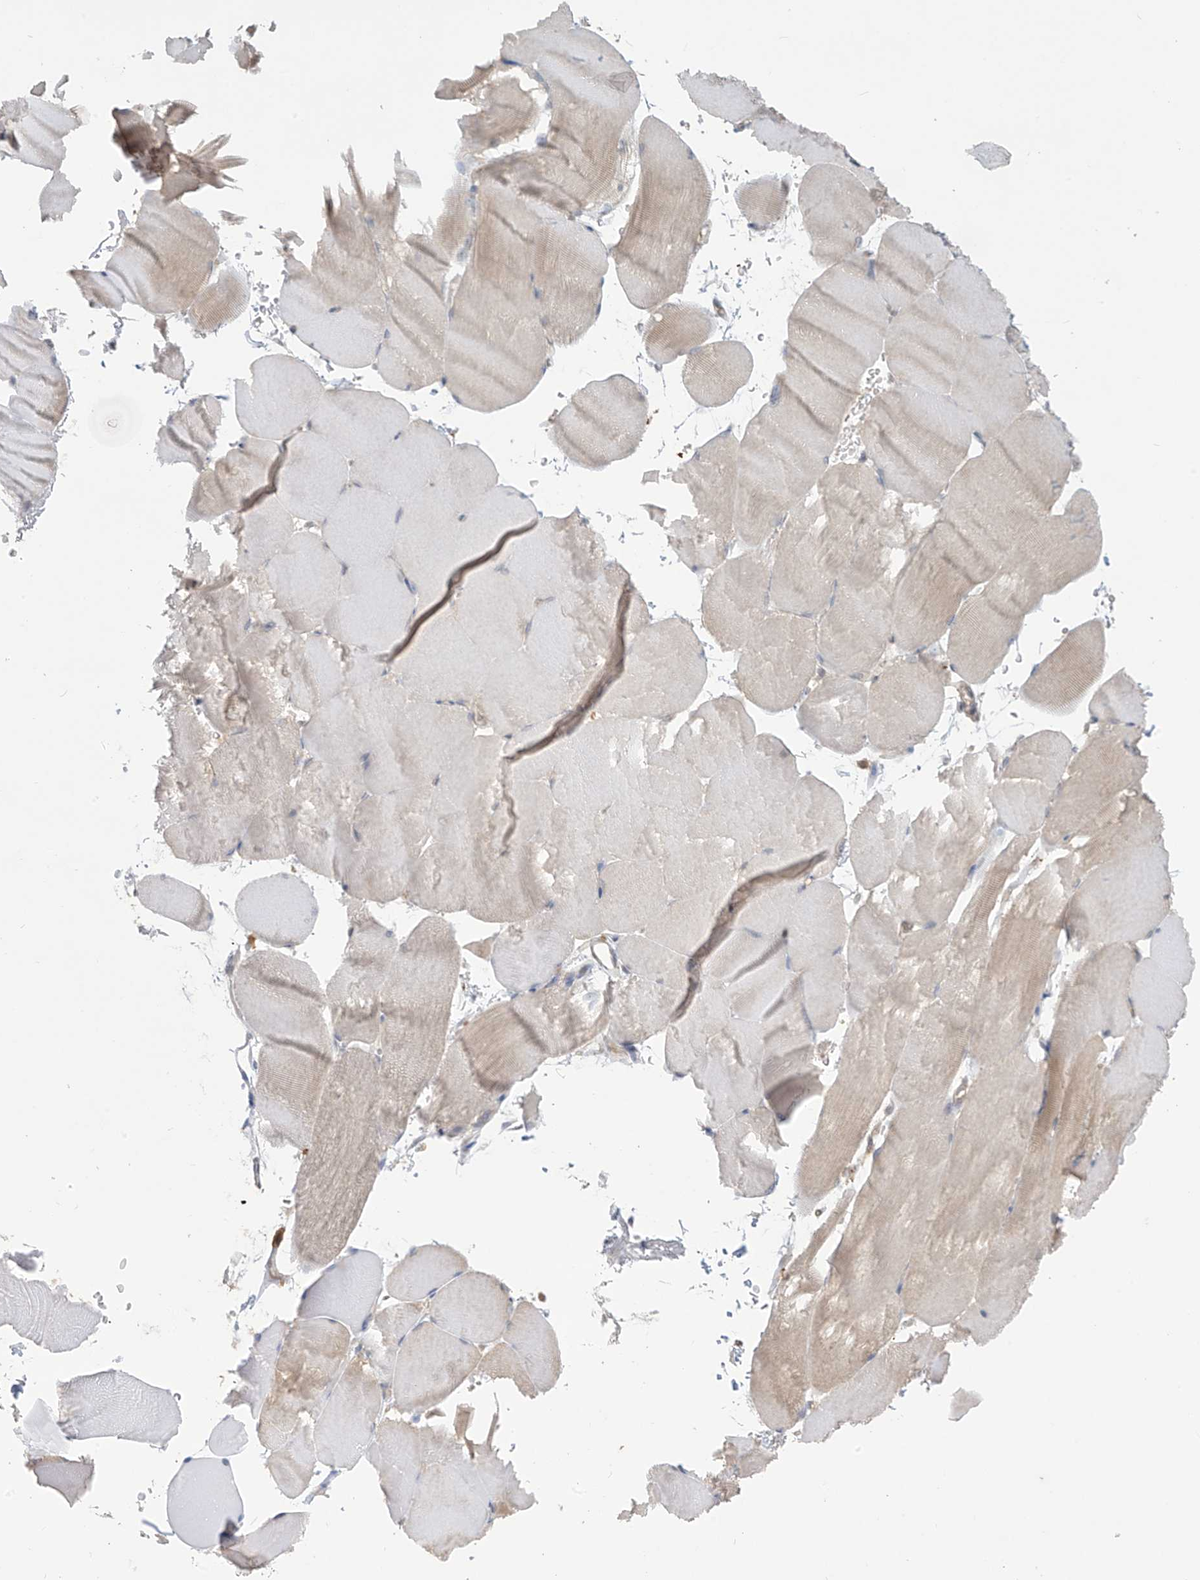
{"staining": {"intensity": "weak", "quantity": "<25%", "location": "cytoplasmic/membranous"}, "tissue": "skeletal muscle", "cell_type": "Myocytes", "image_type": "normal", "snomed": [{"axis": "morphology", "description": "Normal tissue, NOS"}, {"axis": "topography", "description": "Skeletal muscle"}, {"axis": "topography", "description": "Parathyroid gland"}], "caption": "Immunohistochemistry of benign human skeletal muscle demonstrates no positivity in myocytes.", "gene": "IDH1", "patient": {"sex": "female", "age": 37}}